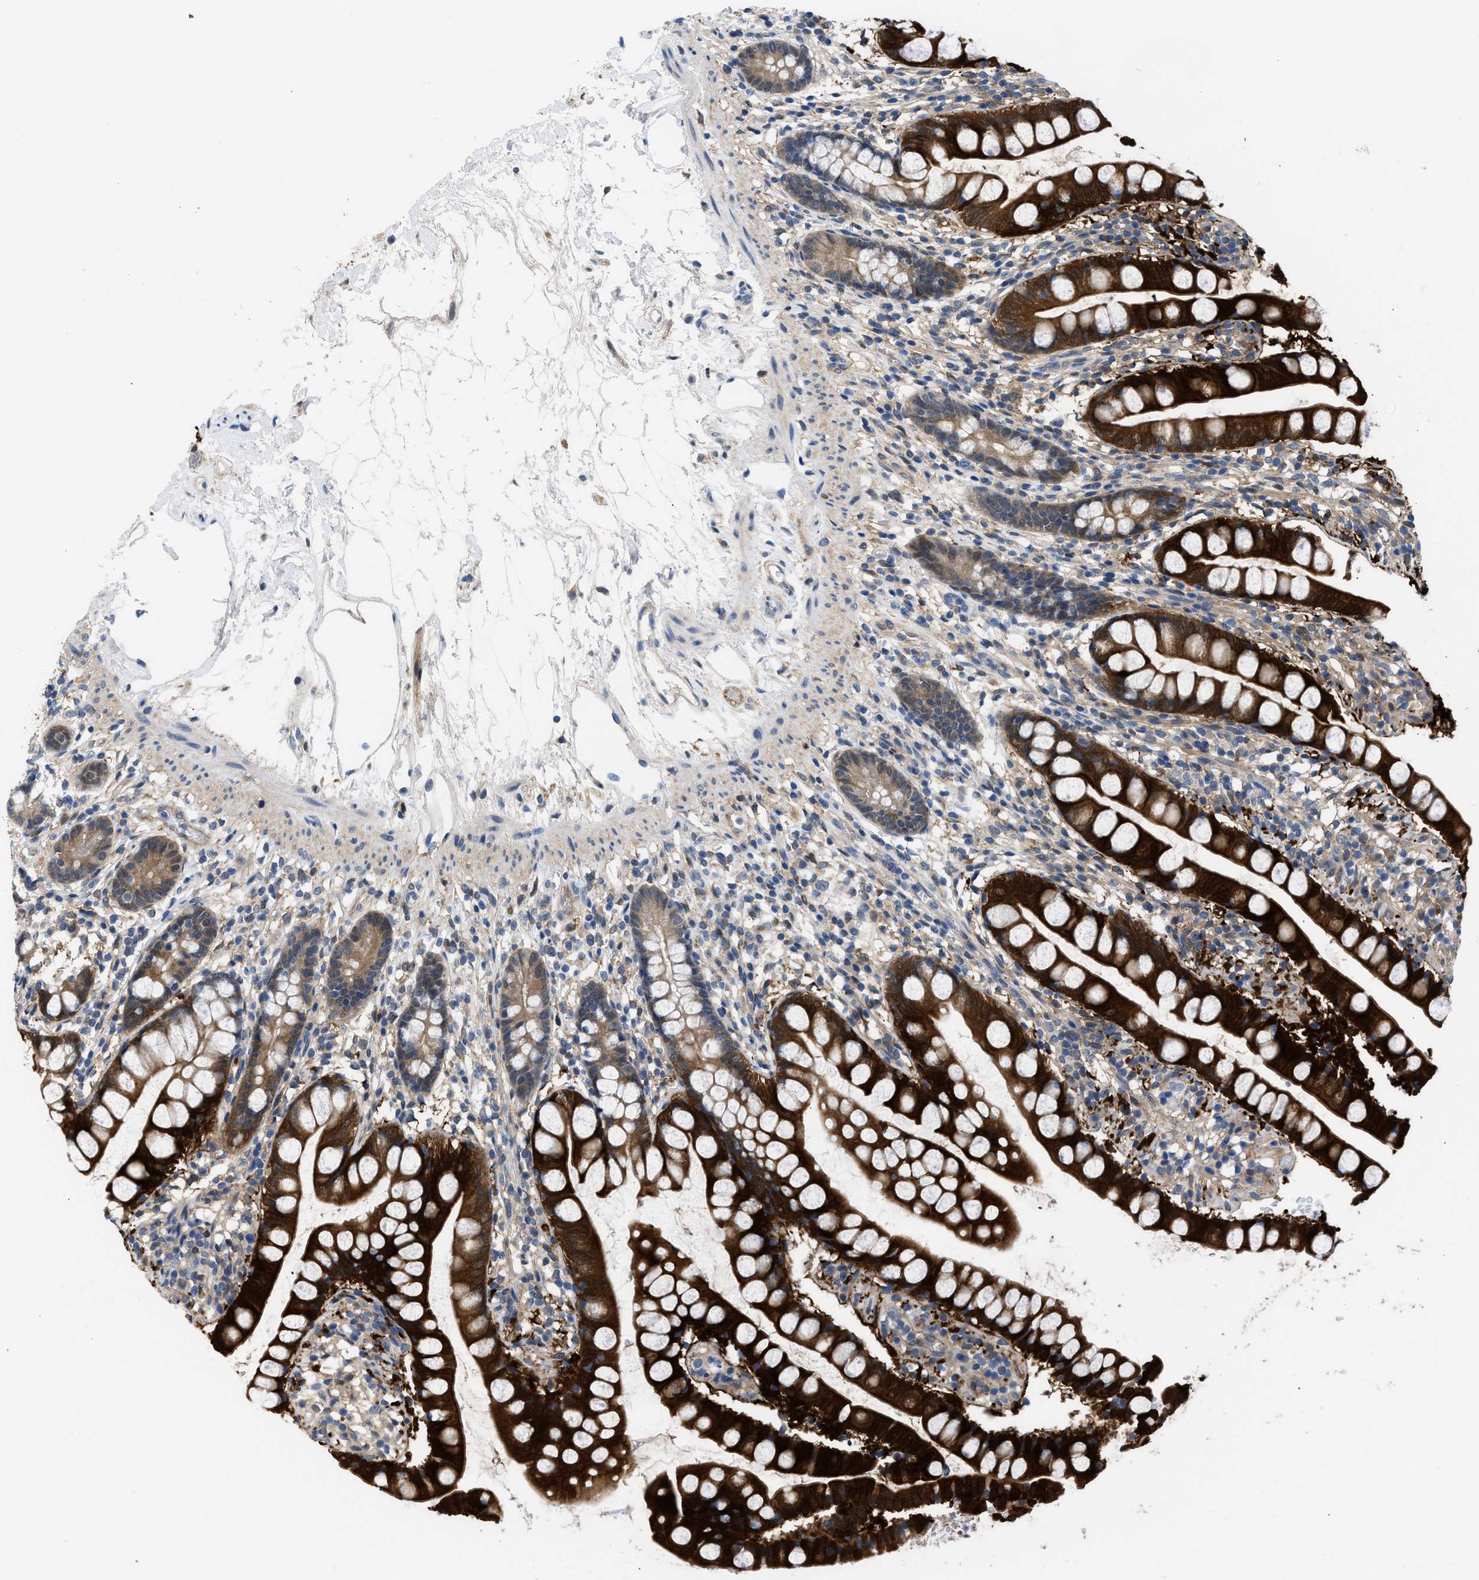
{"staining": {"intensity": "strong", "quantity": ">75%", "location": "cytoplasmic/membranous"}, "tissue": "small intestine", "cell_type": "Glandular cells", "image_type": "normal", "snomed": [{"axis": "morphology", "description": "Normal tissue, NOS"}, {"axis": "topography", "description": "Small intestine"}], "caption": "The image shows a brown stain indicating the presence of a protein in the cytoplasmic/membranous of glandular cells in small intestine.", "gene": "CBR1", "patient": {"sex": "female", "age": 84}}